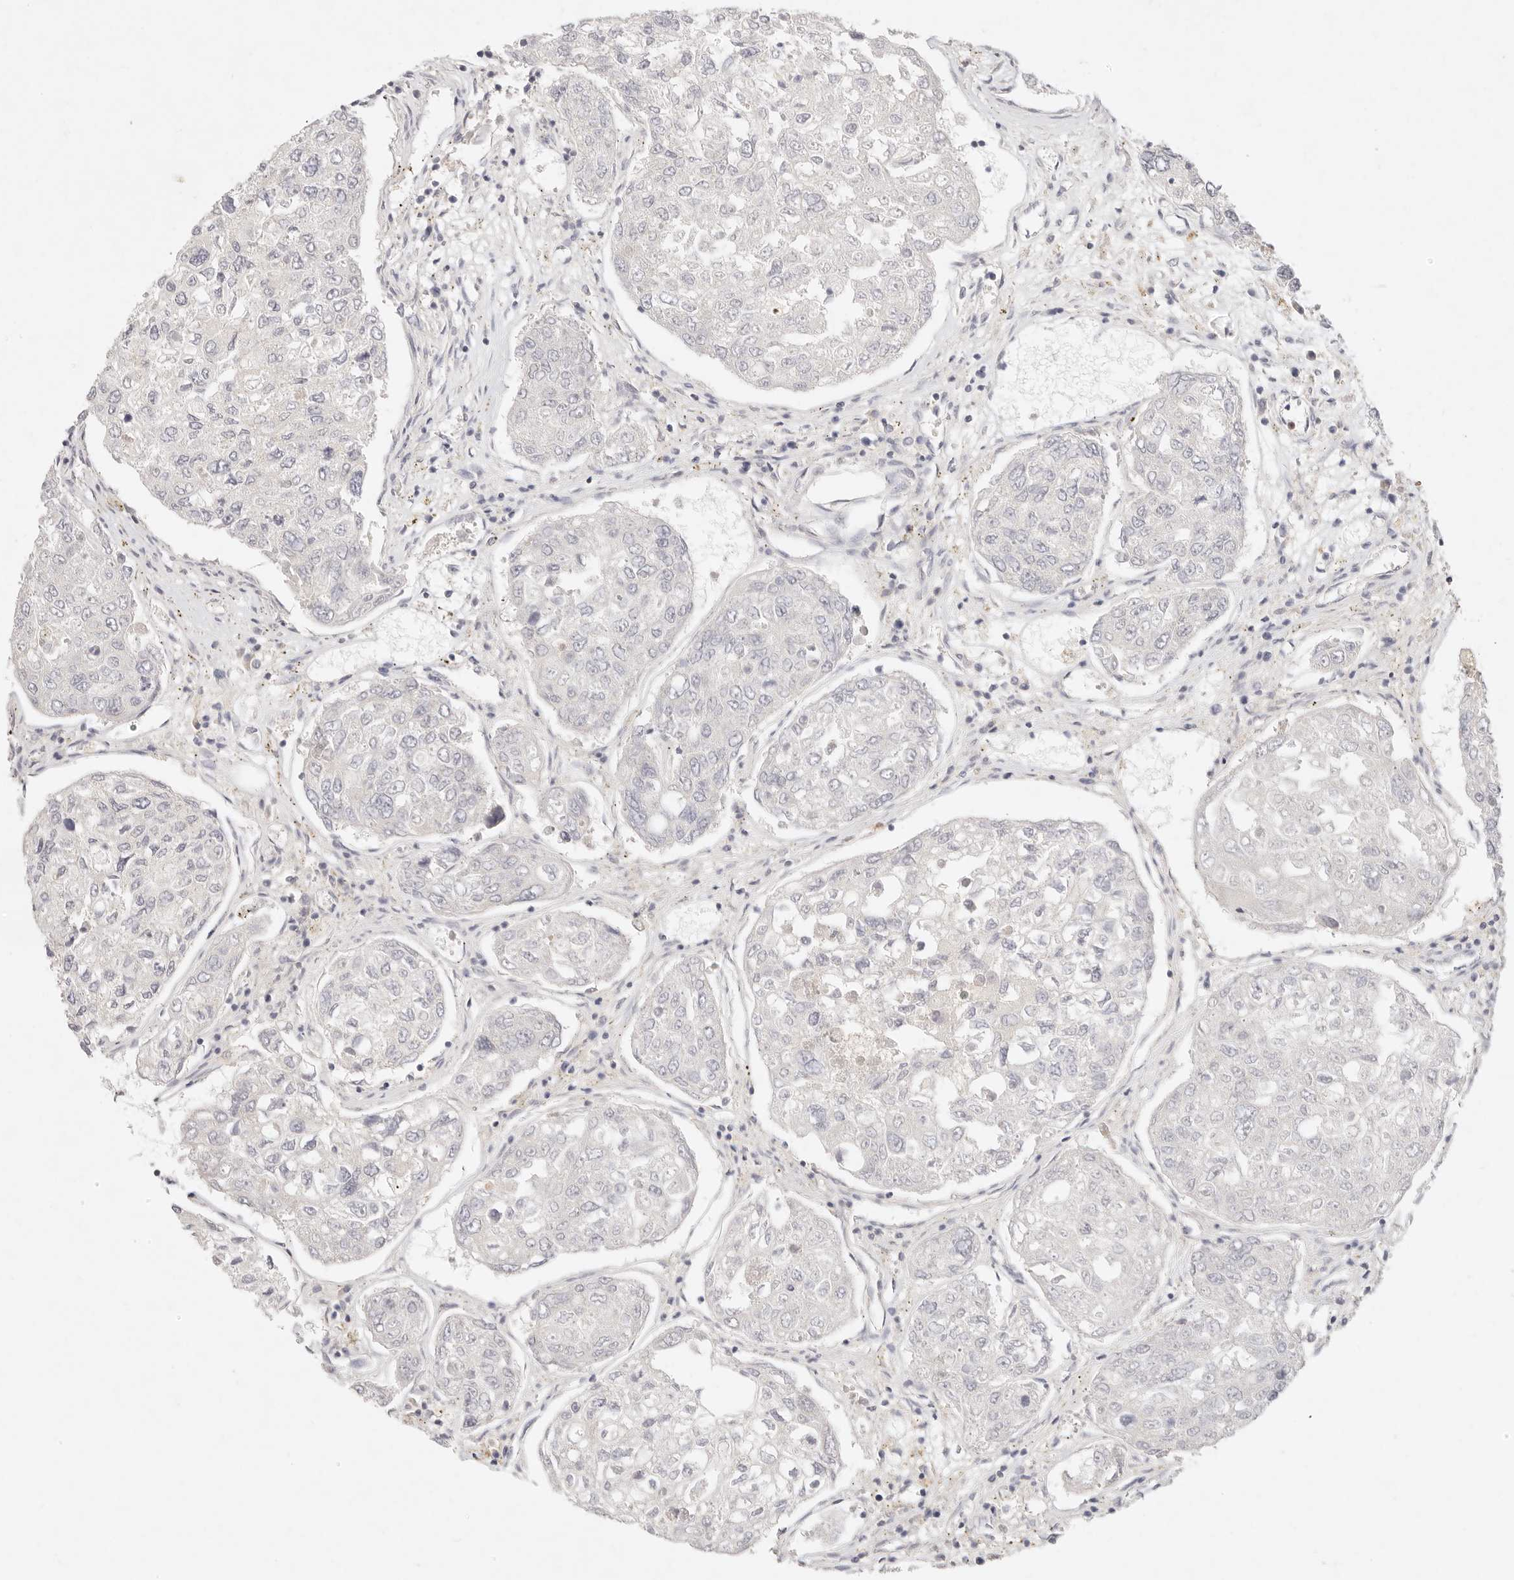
{"staining": {"intensity": "negative", "quantity": "none", "location": "none"}, "tissue": "urothelial cancer", "cell_type": "Tumor cells", "image_type": "cancer", "snomed": [{"axis": "morphology", "description": "Urothelial carcinoma, High grade"}, {"axis": "topography", "description": "Lymph node"}, {"axis": "topography", "description": "Urinary bladder"}], "caption": "DAB (3,3'-diaminobenzidine) immunohistochemical staining of human urothelial carcinoma (high-grade) exhibits no significant staining in tumor cells.", "gene": "GPR84", "patient": {"sex": "male", "age": 51}}